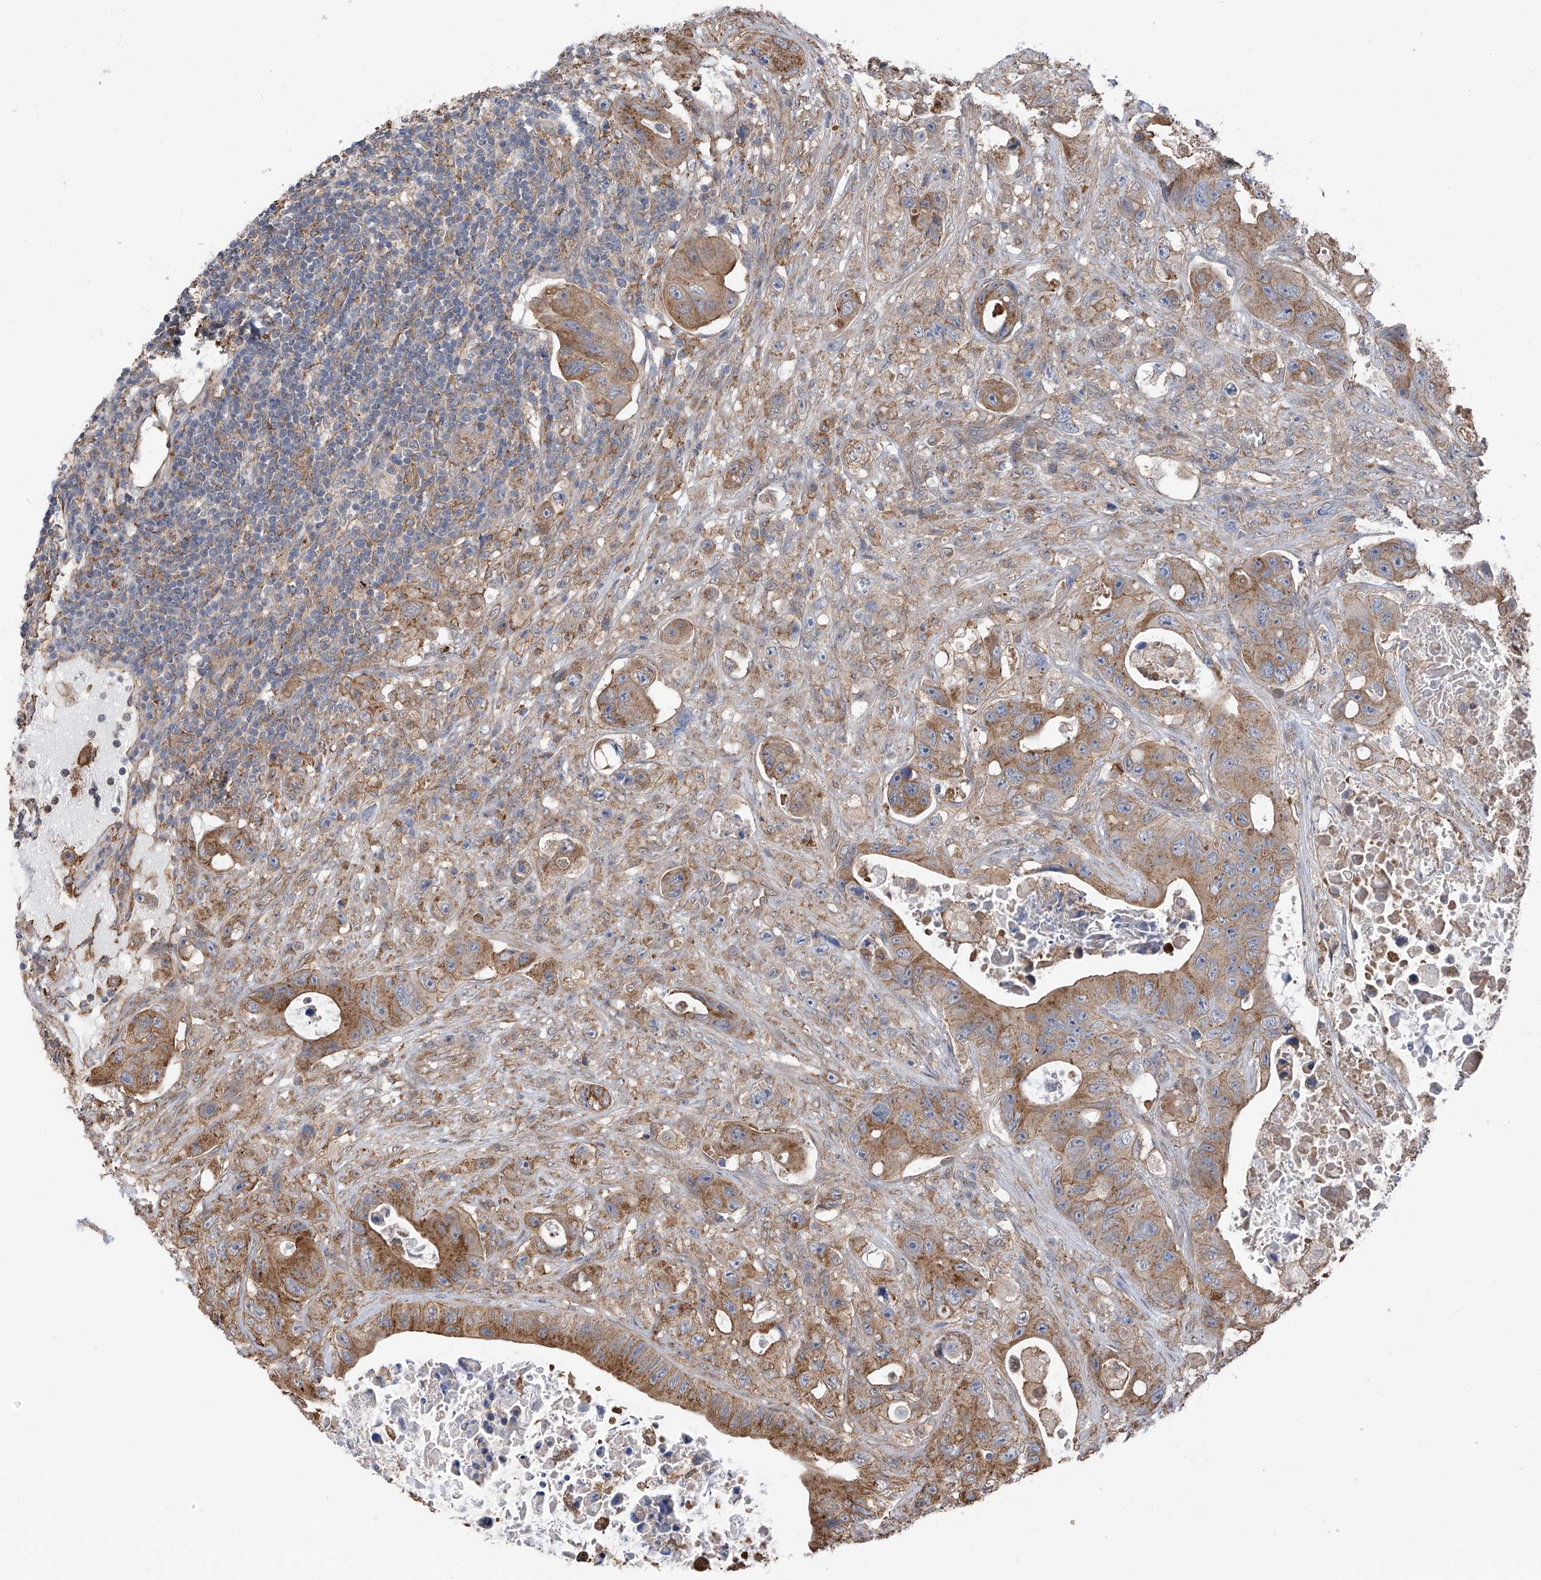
{"staining": {"intensity": "moderate", "quantity": ">75%", "location": "cytoplasmic/membranous"}, "tissue": "colorectal cancer", "cell_type": "Tumor cells", "image_type": "cancer", "snomed": [{"axis": "morphology", "description": "Adenocarcinoma, NOS"}, {"axis": "topography", "description": "Colon"}], "caption": "High-power microscopy captured an IHC histopathology image of adenocarcinoma (colorectal), revealing moderate cytoplasmic/membranous staining in approximately >75% of tumor cells.", "gene": "ZNF189", "patient": {"sex": "female", "age": 46}}